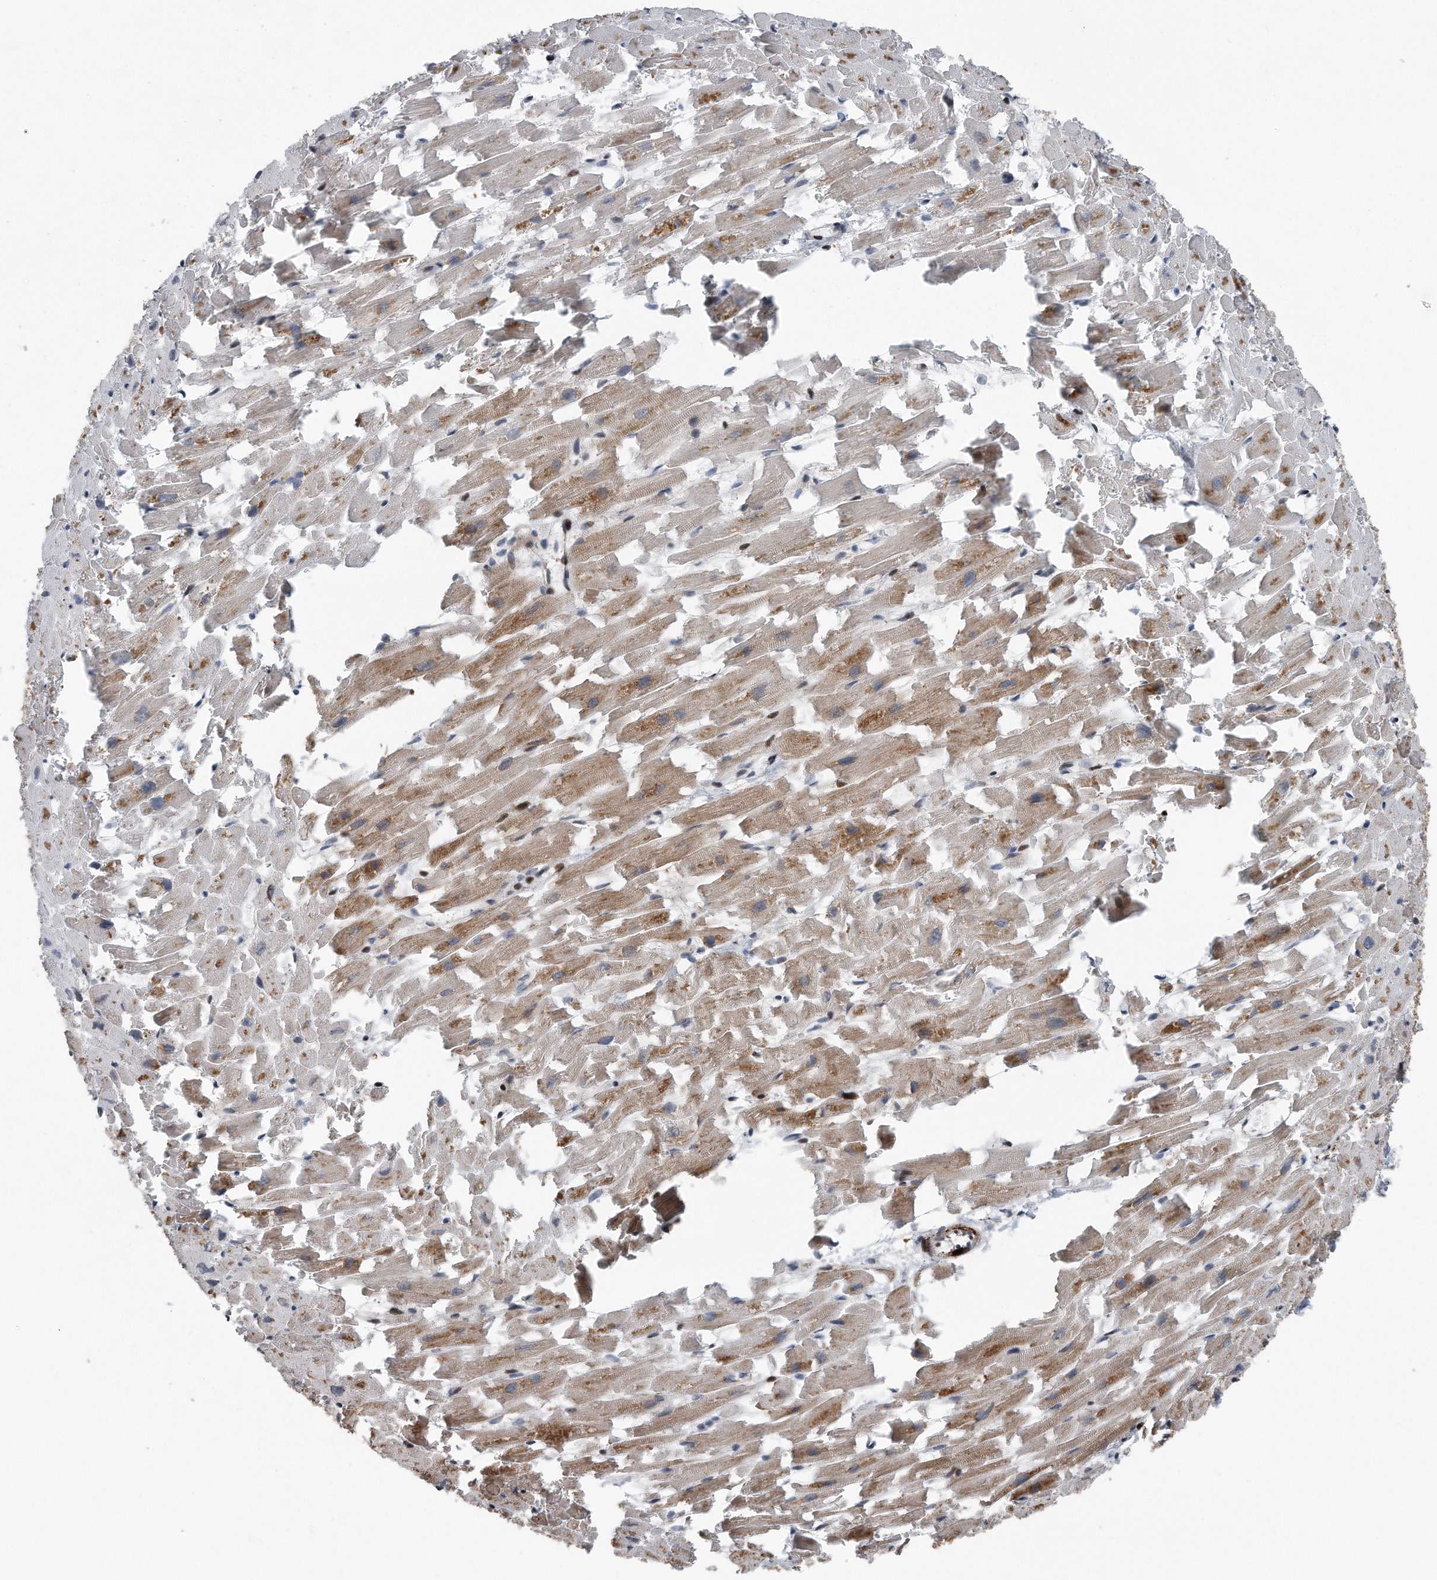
{"staining": {"intensity": "moderate", "quantity": ">75%", "location": "cytoplasmic/membranous"}, "tissue": "heart muscle", "cell_type": "Cardiomyocytes", "image_type": "normal", "snomed": [{"axis": "morphology", "description": "Normal tissue, NOS"}, {"axis": "topography", "description": "Heart"}], "caption": "Moderate cytoplasmic/membranous positivity is present in approximately >75% of cardiomyocytes in normal heart muscle.", "gene": "DST", "patient": {"sex": "female", "age": 64}}